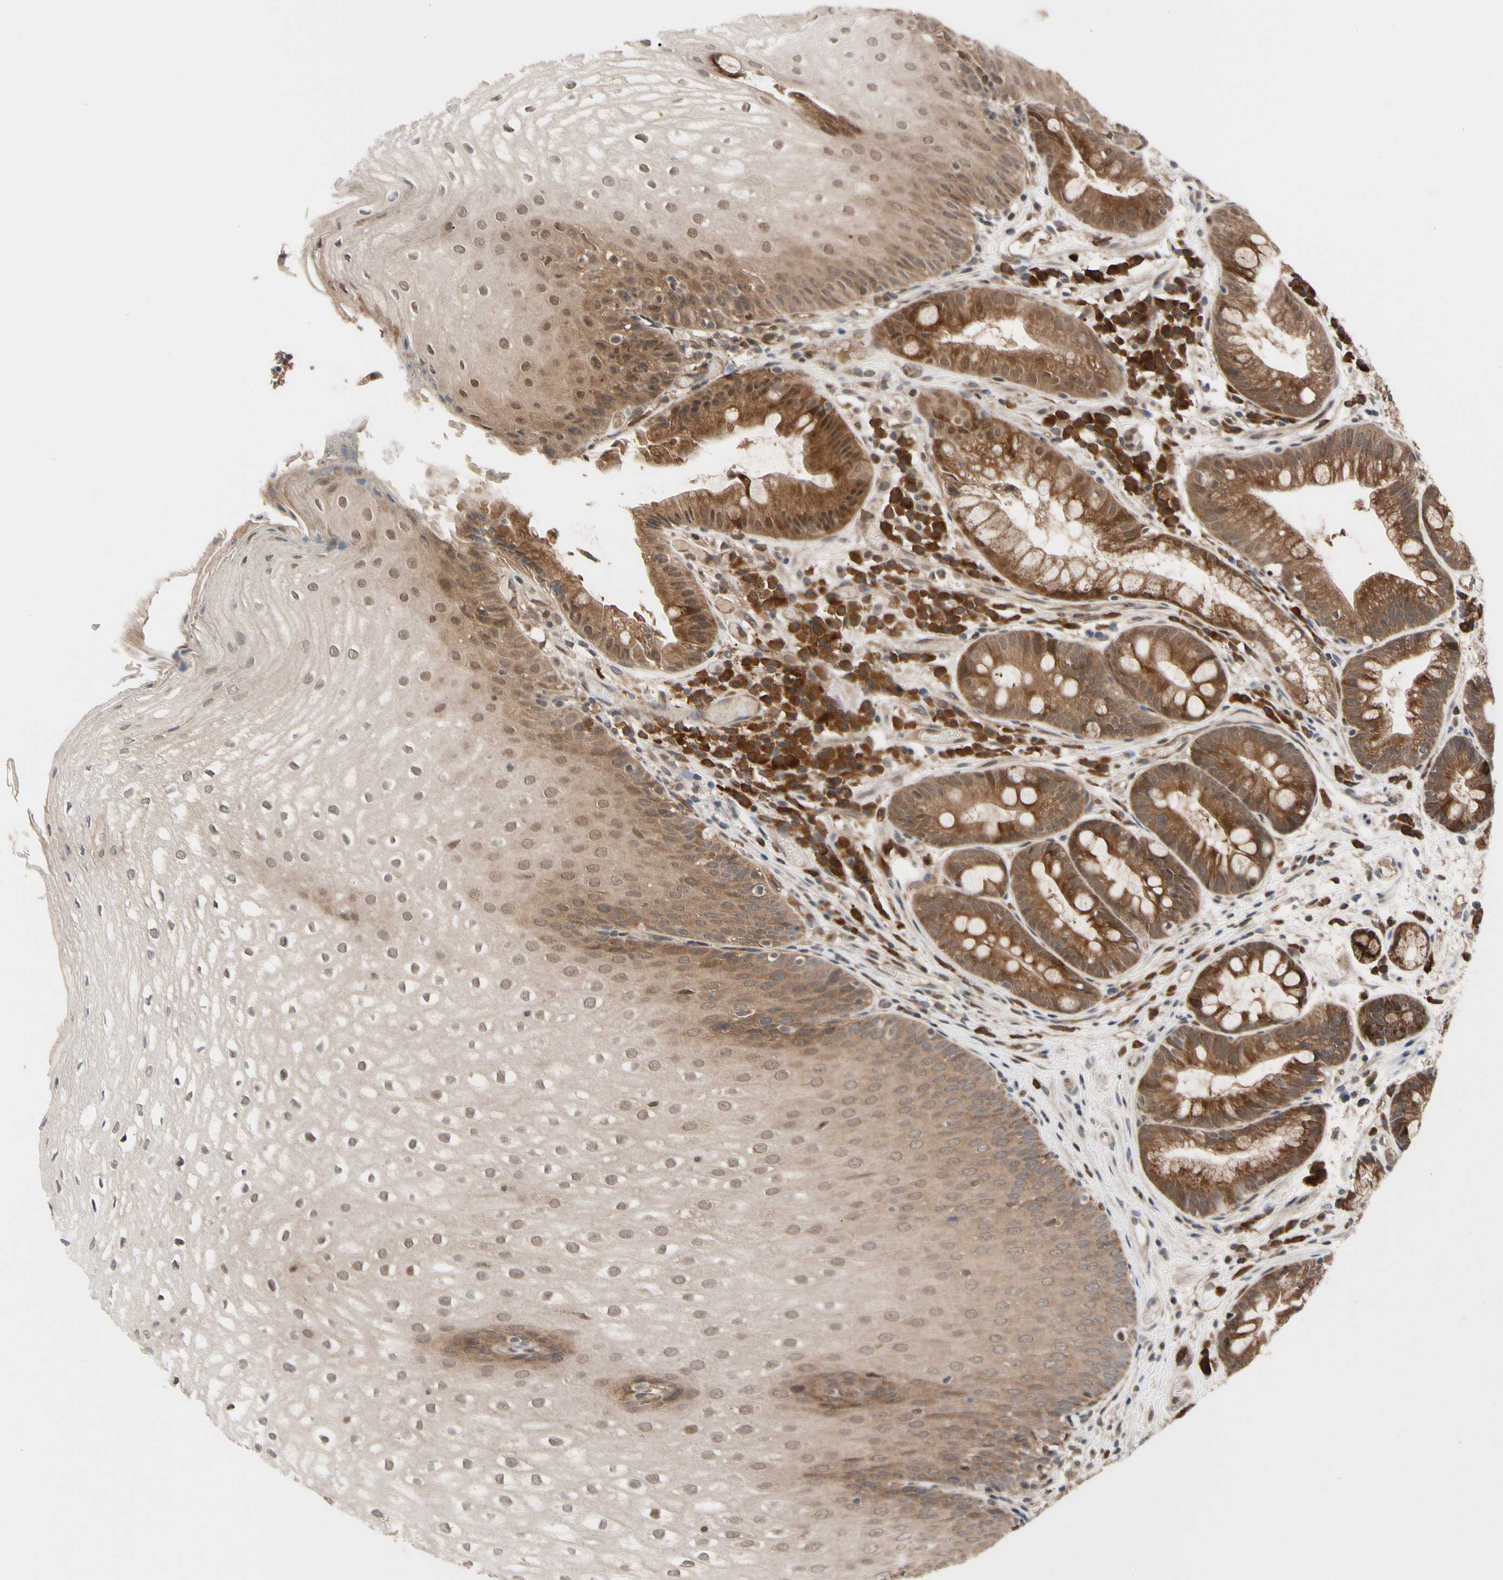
{"staining": {"intensity": "moderate", "quantity": ">75%", "location": "cytoplasmic/membranous"}, "tissue": "stomach", "cell_type": "Glandular cells", "image_type": "normal", "snomed": [{"axis": "morphology", "description": "Normal tissue, NOS"}, {"axis": "topography", "description": "Stomach, upper"}], "caption": "Immunohistochemistry of unremarkable stomach shows medium levels of moderate cytoplasmic/membranous expression in approximately >75% of glandular cells. Nuclei are stained in blue.", "gene": "CYTIP", "patient": {"sex": "male", "age": 72}}